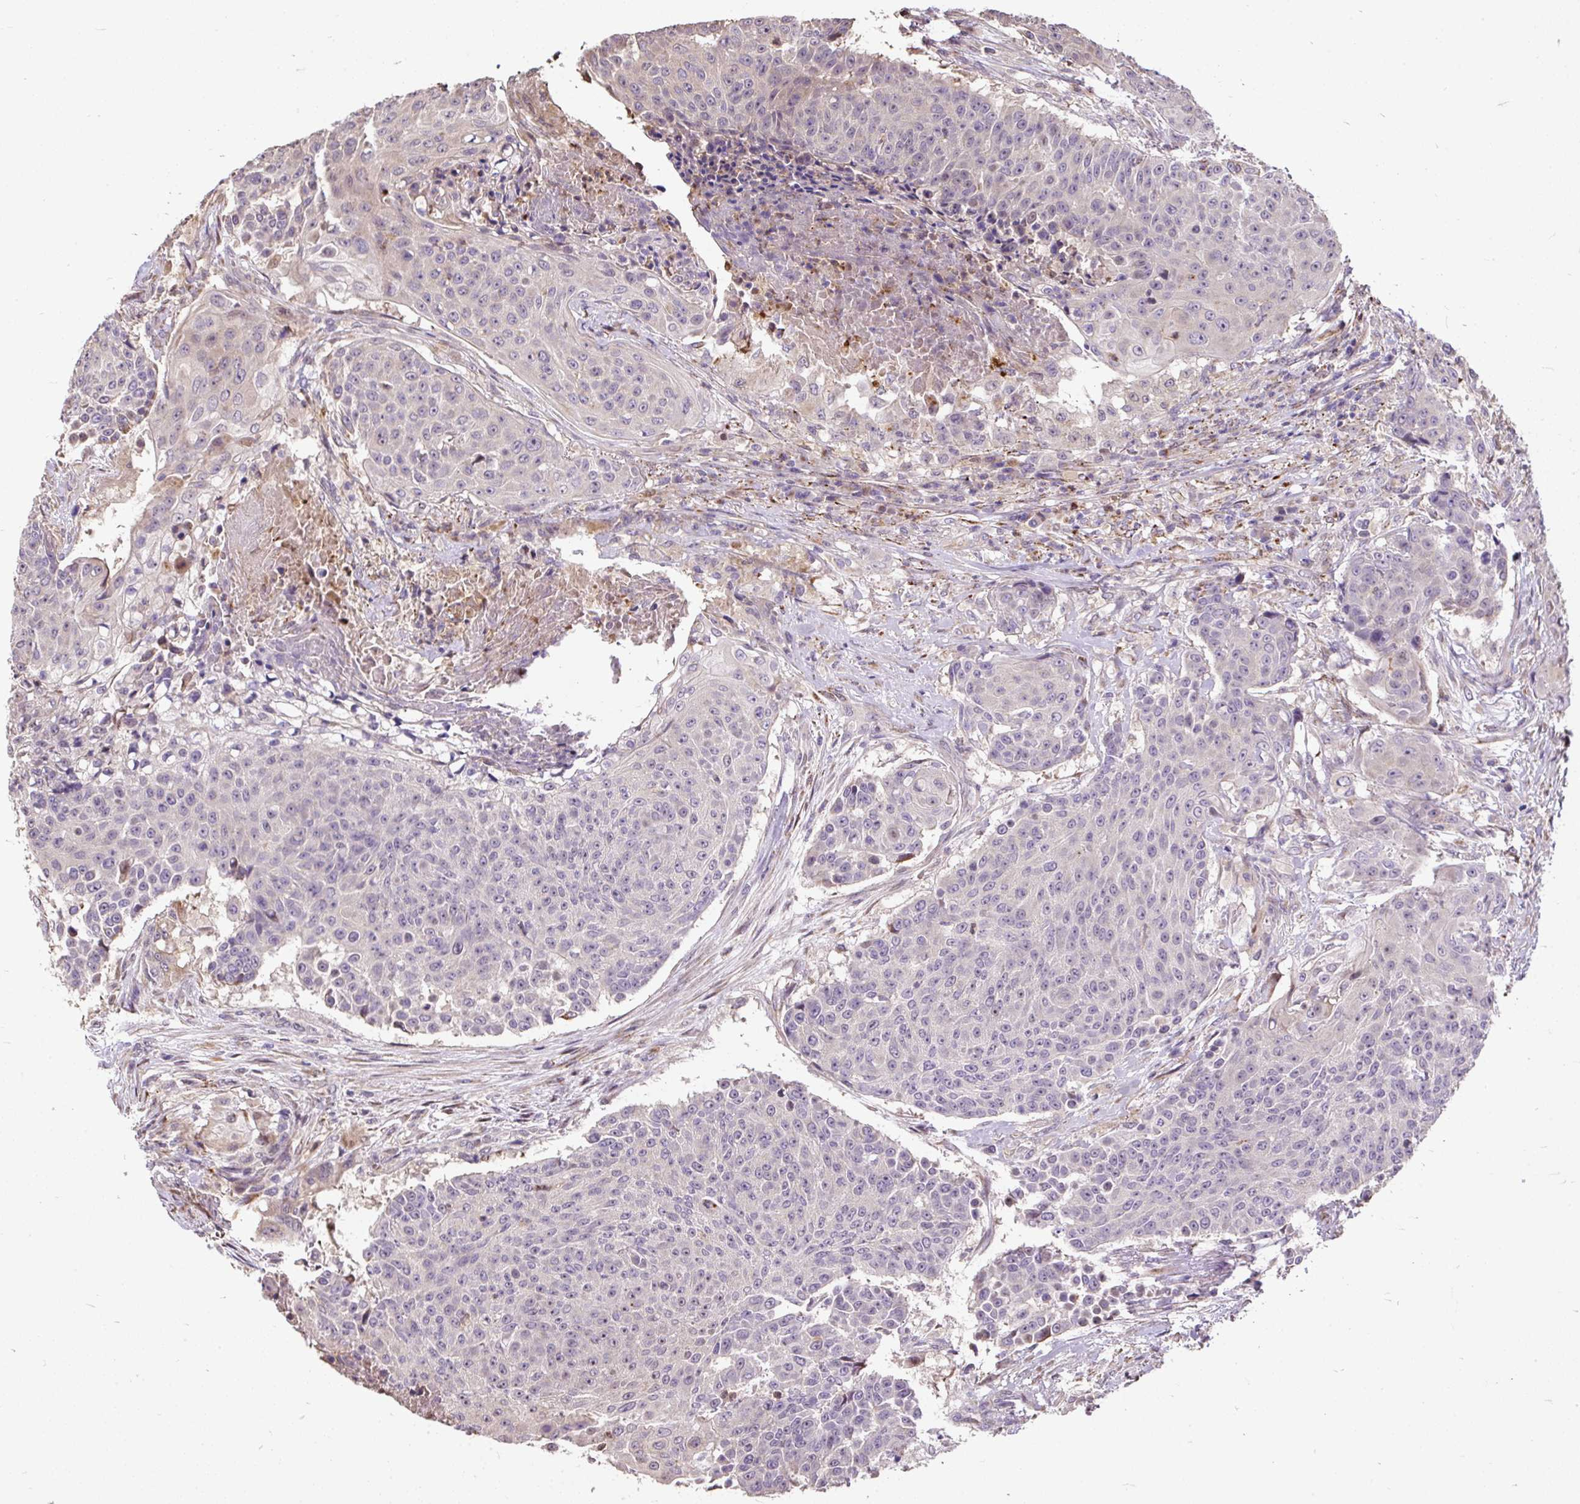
{"staining": {"intensity": "negative", "quantity": "none", "location": "none"}, "tissue": "urothelial cancer", "cell_type": "Tumor cells", "image_type": "cancer", "snomed": [{"axis": "morphology", "description": "Urothelial carcinoma, High grade"}, {"axis": "topography", "description": "Urinary bladder"}], "caption": "This is a histopathology image of IHC staining of high-grade urothelial carcinoma, which shows no expression in tumor cells. Brightfield microscopy of immunohistochemistry (IHC) stained with DAB (3,3'-diaminobenzidine) (brown) and hematoxylin (blue), captured at high magnification.", "gene": "PUS7L", "patient": {"sex": "female", "age": 63}}